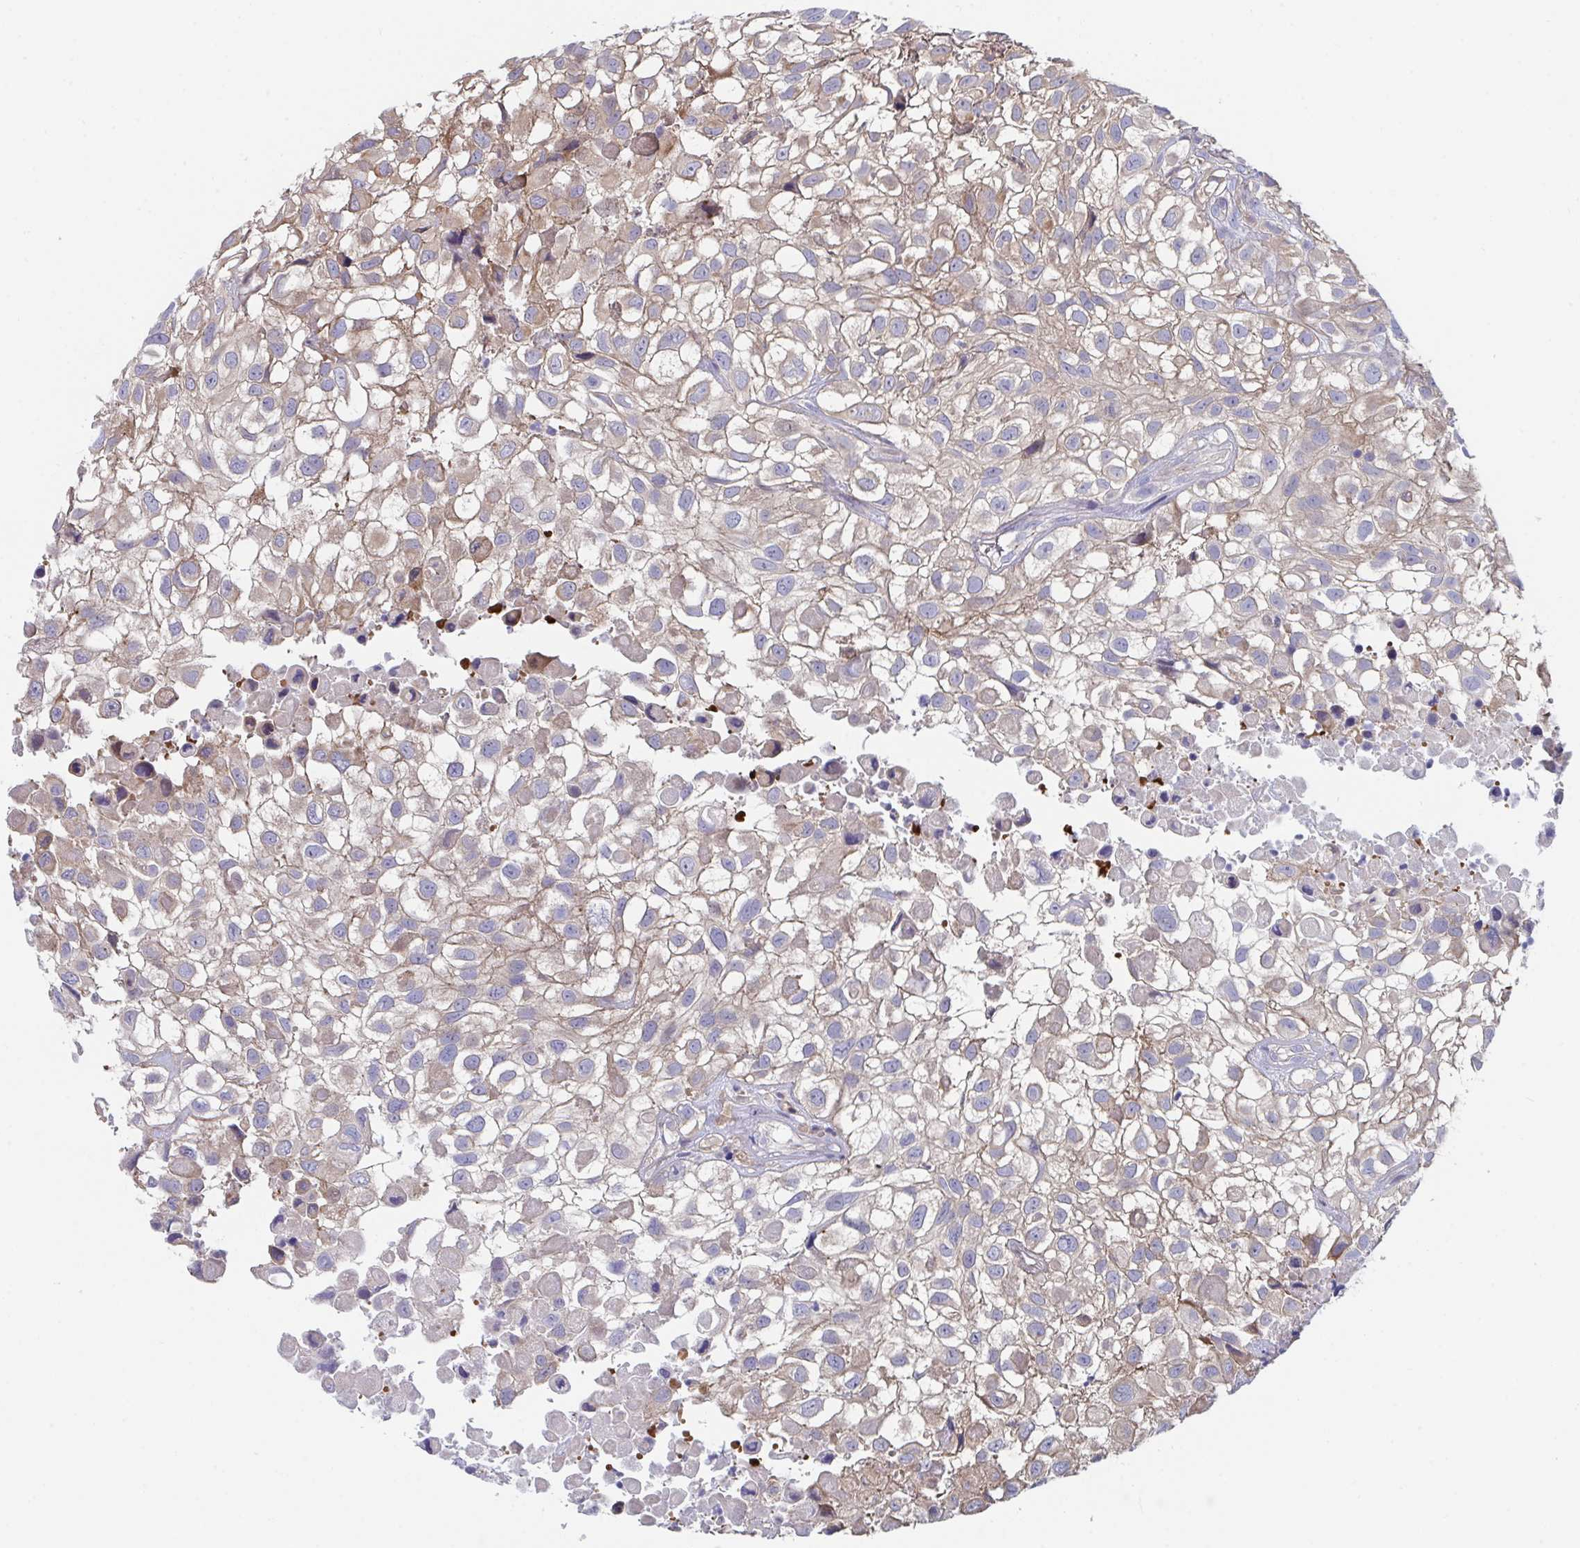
{"staining": {"intensity": "moderate", "quantity": "25%-75%", "location": "cytoplasmic/membranous"}, "tissue": "urothelial cancer", "cell_type": "Tumor cells", "image_type": "cancer", "snomed": [{"axis": "morphology", "description": "Urothelial carcinoma, High grade"}, {"axis": "topography", "description": "Urinary bladder"}], "caption": "Approximately 25%-75% of tumor cells in high-grade urothelial carcinoma demonstrate moderate cytoplasmic/membranous protein positivity as visualized by brown immunohistochemical staining.", "gene": "P2RX3", "patient": {"sex": "male", "age": 56}}